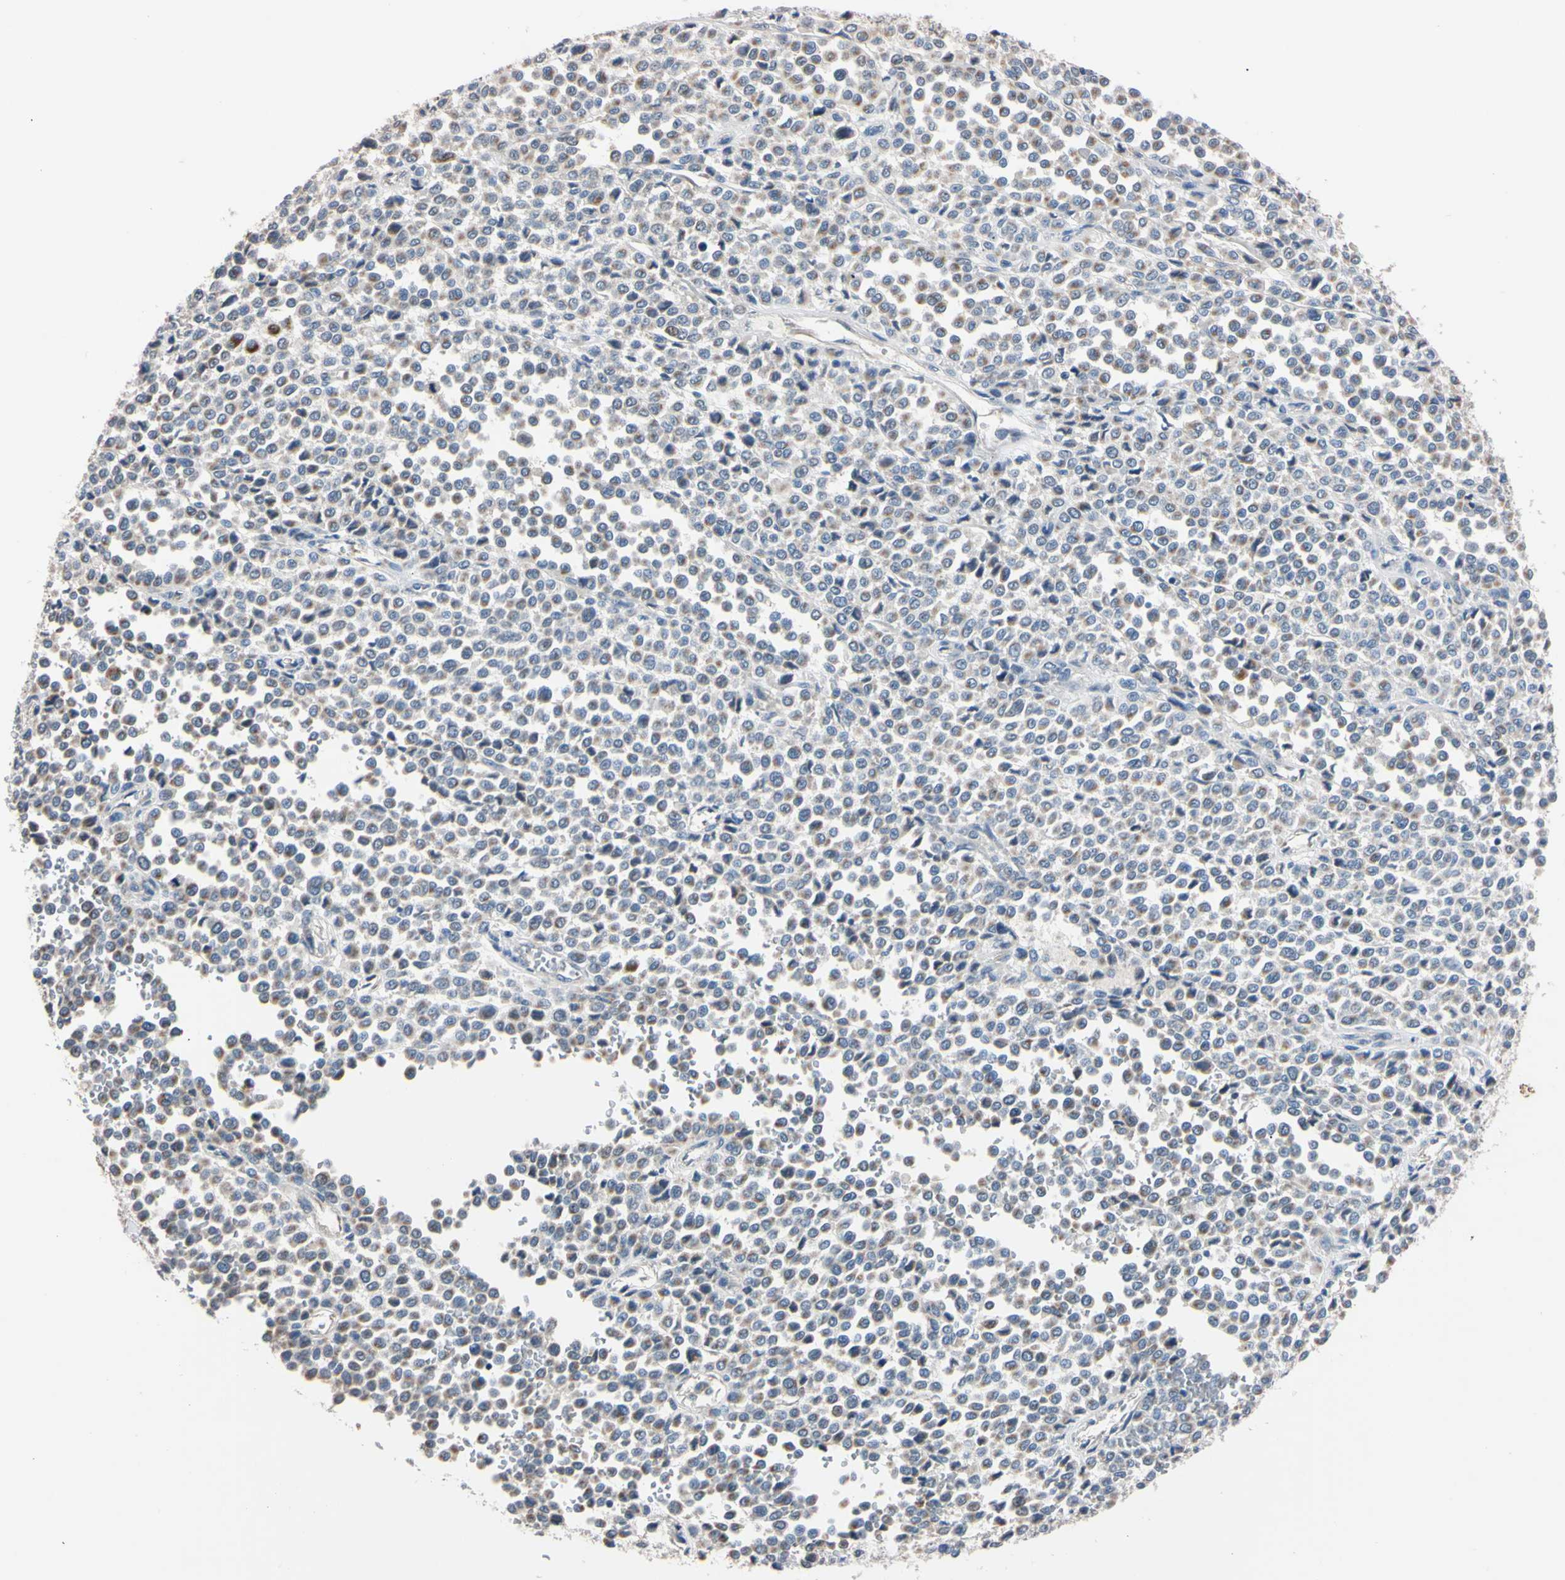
{"staining": {"intensity": "weak", "quantity": "<25%", "location": "cytoplasmic/membranous"}, "tissue": "melanoma", "cell_type": "Tumor cells", "image_type": "cancer", "snomed": [{"axis": "morphology", "description": "Malignant melanoma, Metastatic site"}, {"axis": "topography", "description": "Pancreas"}], "caption": "High power microscopy photomicrograph of an IHC image of melanoma, revealing no significant staining in tumor cells.", "gene": "PNKD", "patient": {"sex": "female", "age": 30}}